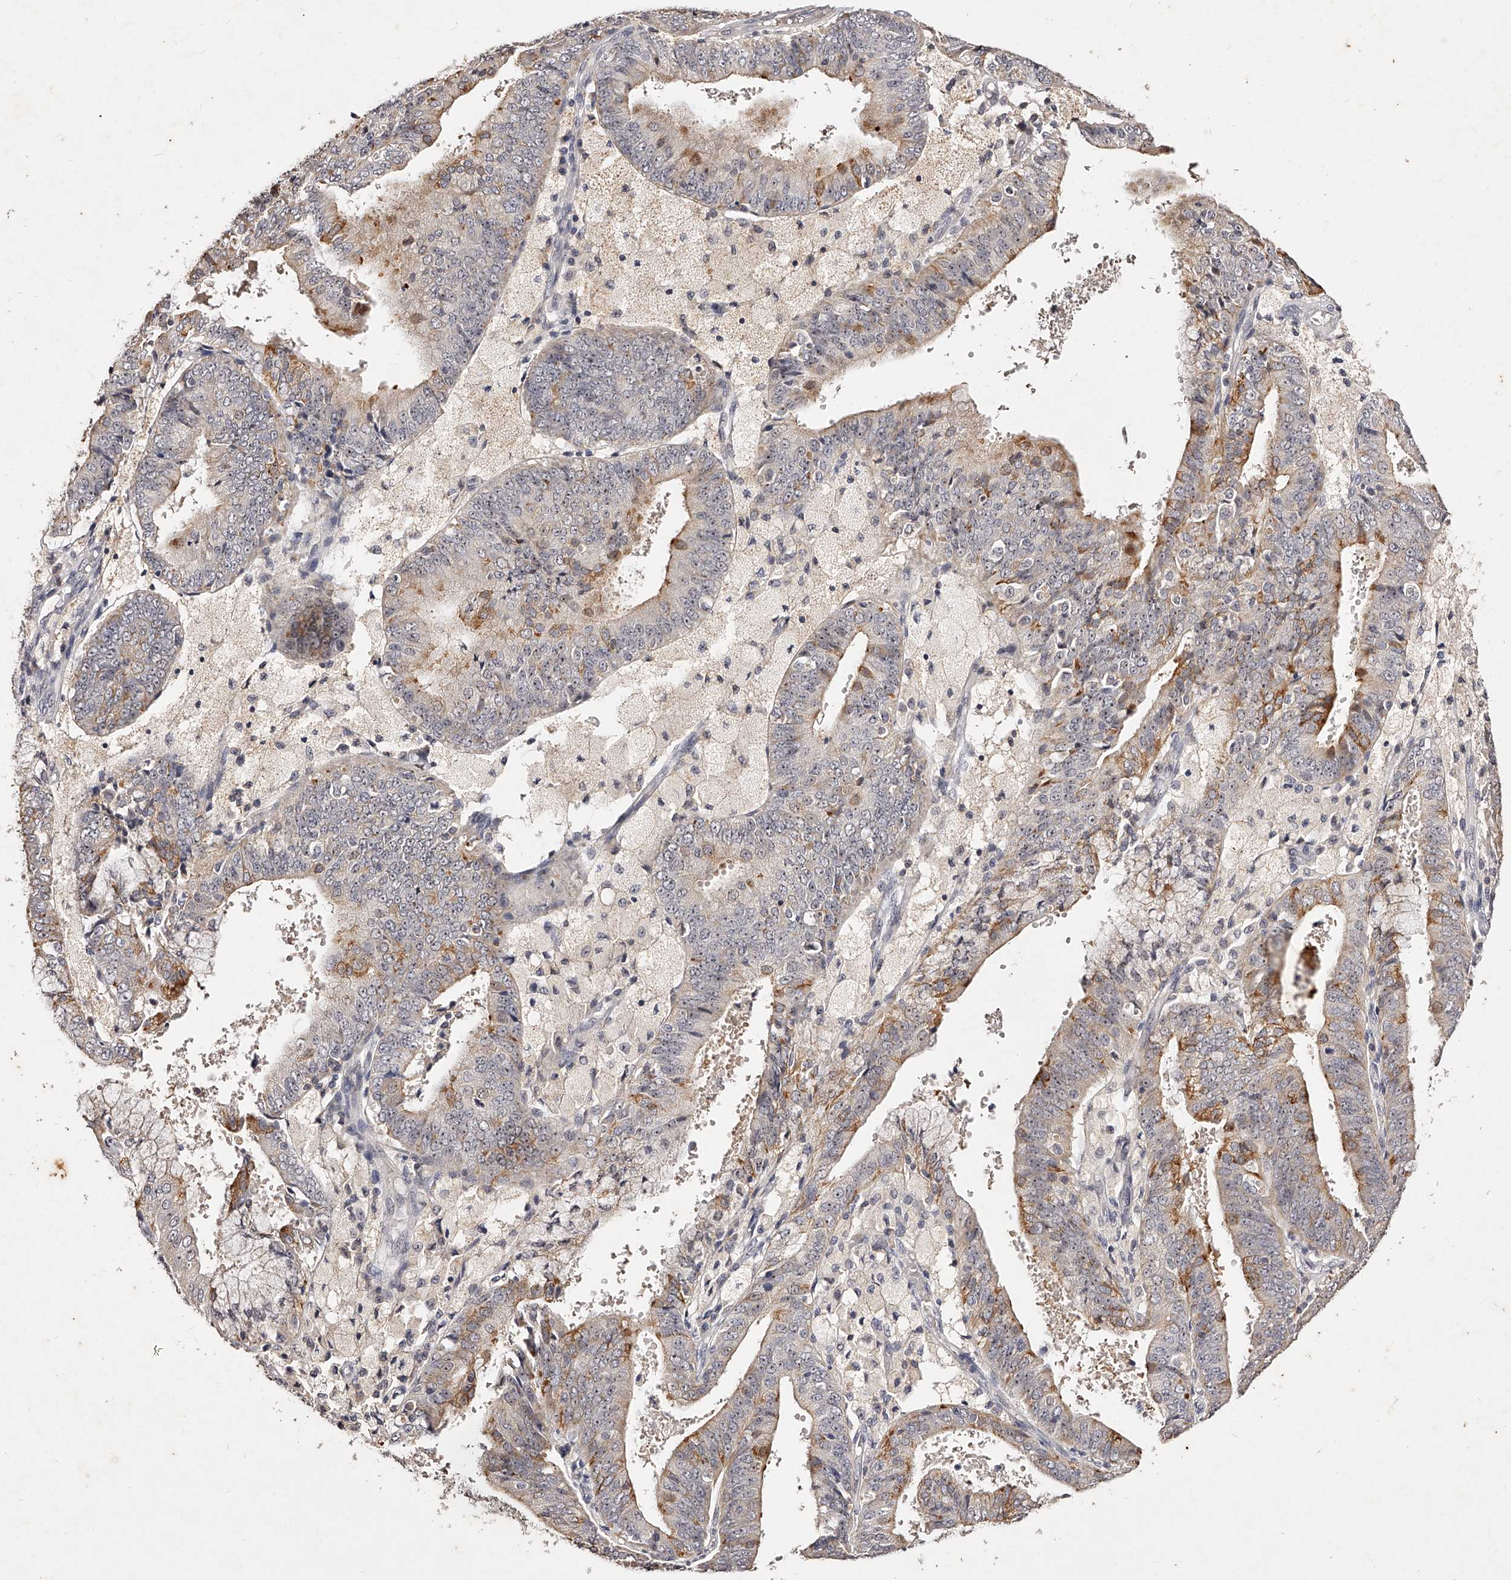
{"staining": {"intensity": "moderate", "quantity": "<25%", "location": "cytoplasmic/membranous"}, "tissue": "endometrial cancer", "cell_type": "Tumor cells", "image_type": "cancer", "snomed": [{"axis": "morphology", "description": "Adenocarcinoma, NOS"}, {"axis": "topography", "description": "Endometrium"}], "caption": "Immunohistochemical staining of human endometrial cancer shows low levels of moderate cytoplasmic/membranous protein positivity in about <25% of tumor cells. The protein is shown in brown color, while the nuclei are stained blue.", "gene": "PHACTR1", "patient": {"sex": "female", "age": 63}}